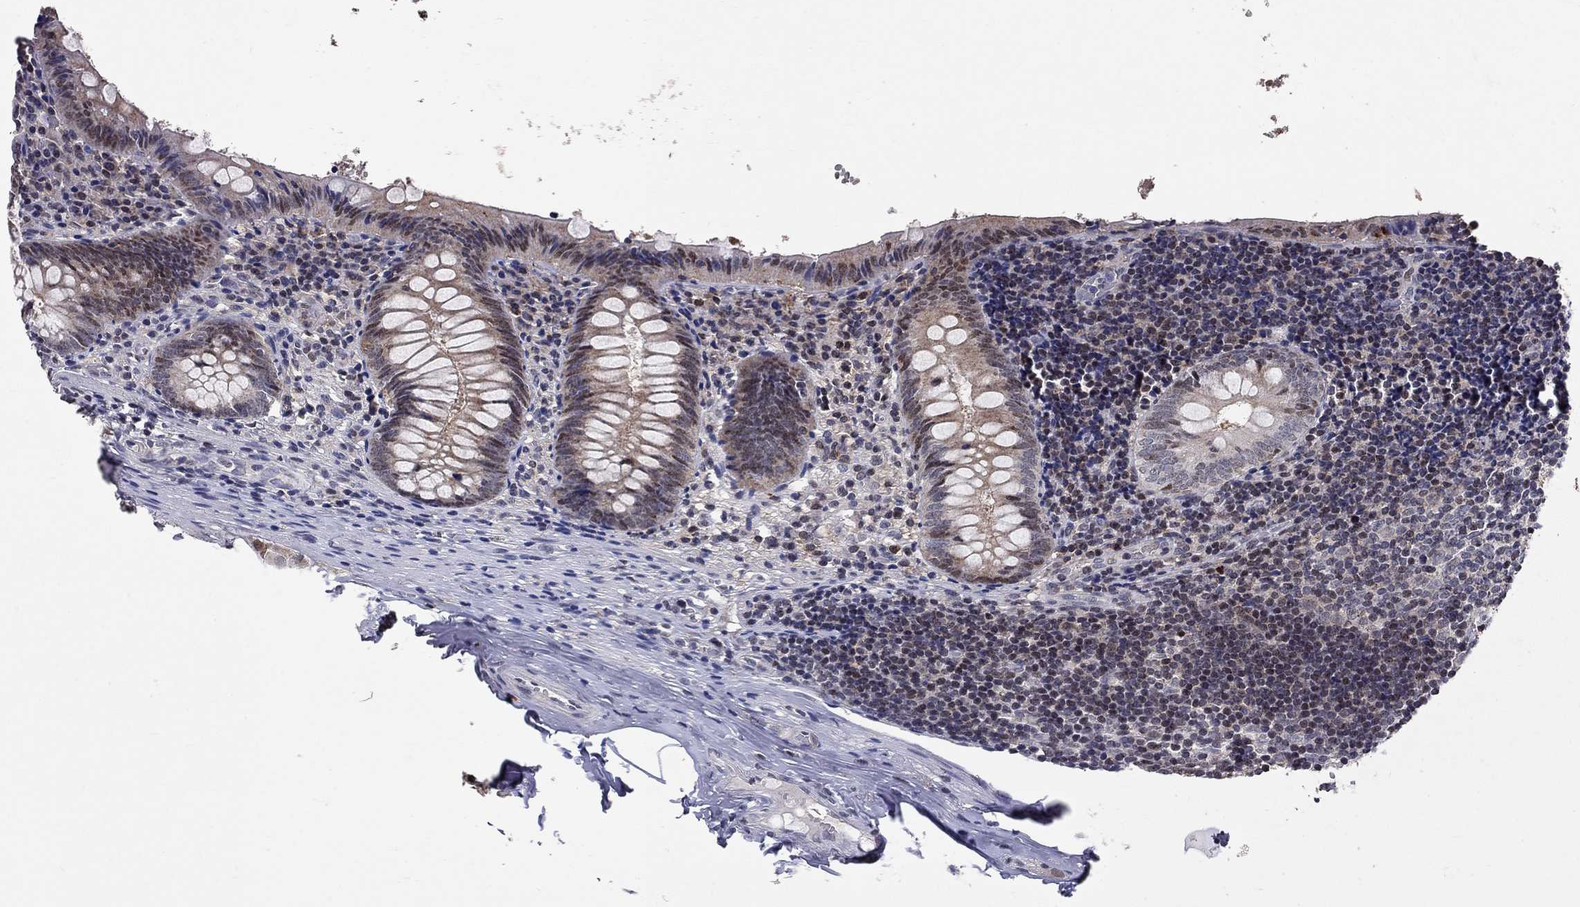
{"staining": {"intensity": "moderate", "quantity": "25%-75%", "location": "nuclear"}, "tissue": "appendix", "cell_type": "Glandular cells", "image_type": "normal", "snomed": [{"axis": "morphology", "description": "Normal tissue, NOS"}, {"axis": "topography", "description": "Appendix"}], "caption": "Protein analysis of benign appendix shows moderate nuclear expression in about 25%-75% of glandular cells. The staining was performed using DAB, with brown indicating positive protein expression. Nuclei are stained blue with hematoxylin.", "gene": "HDAC3", "patient": {"sex": "female", "age": 23}}